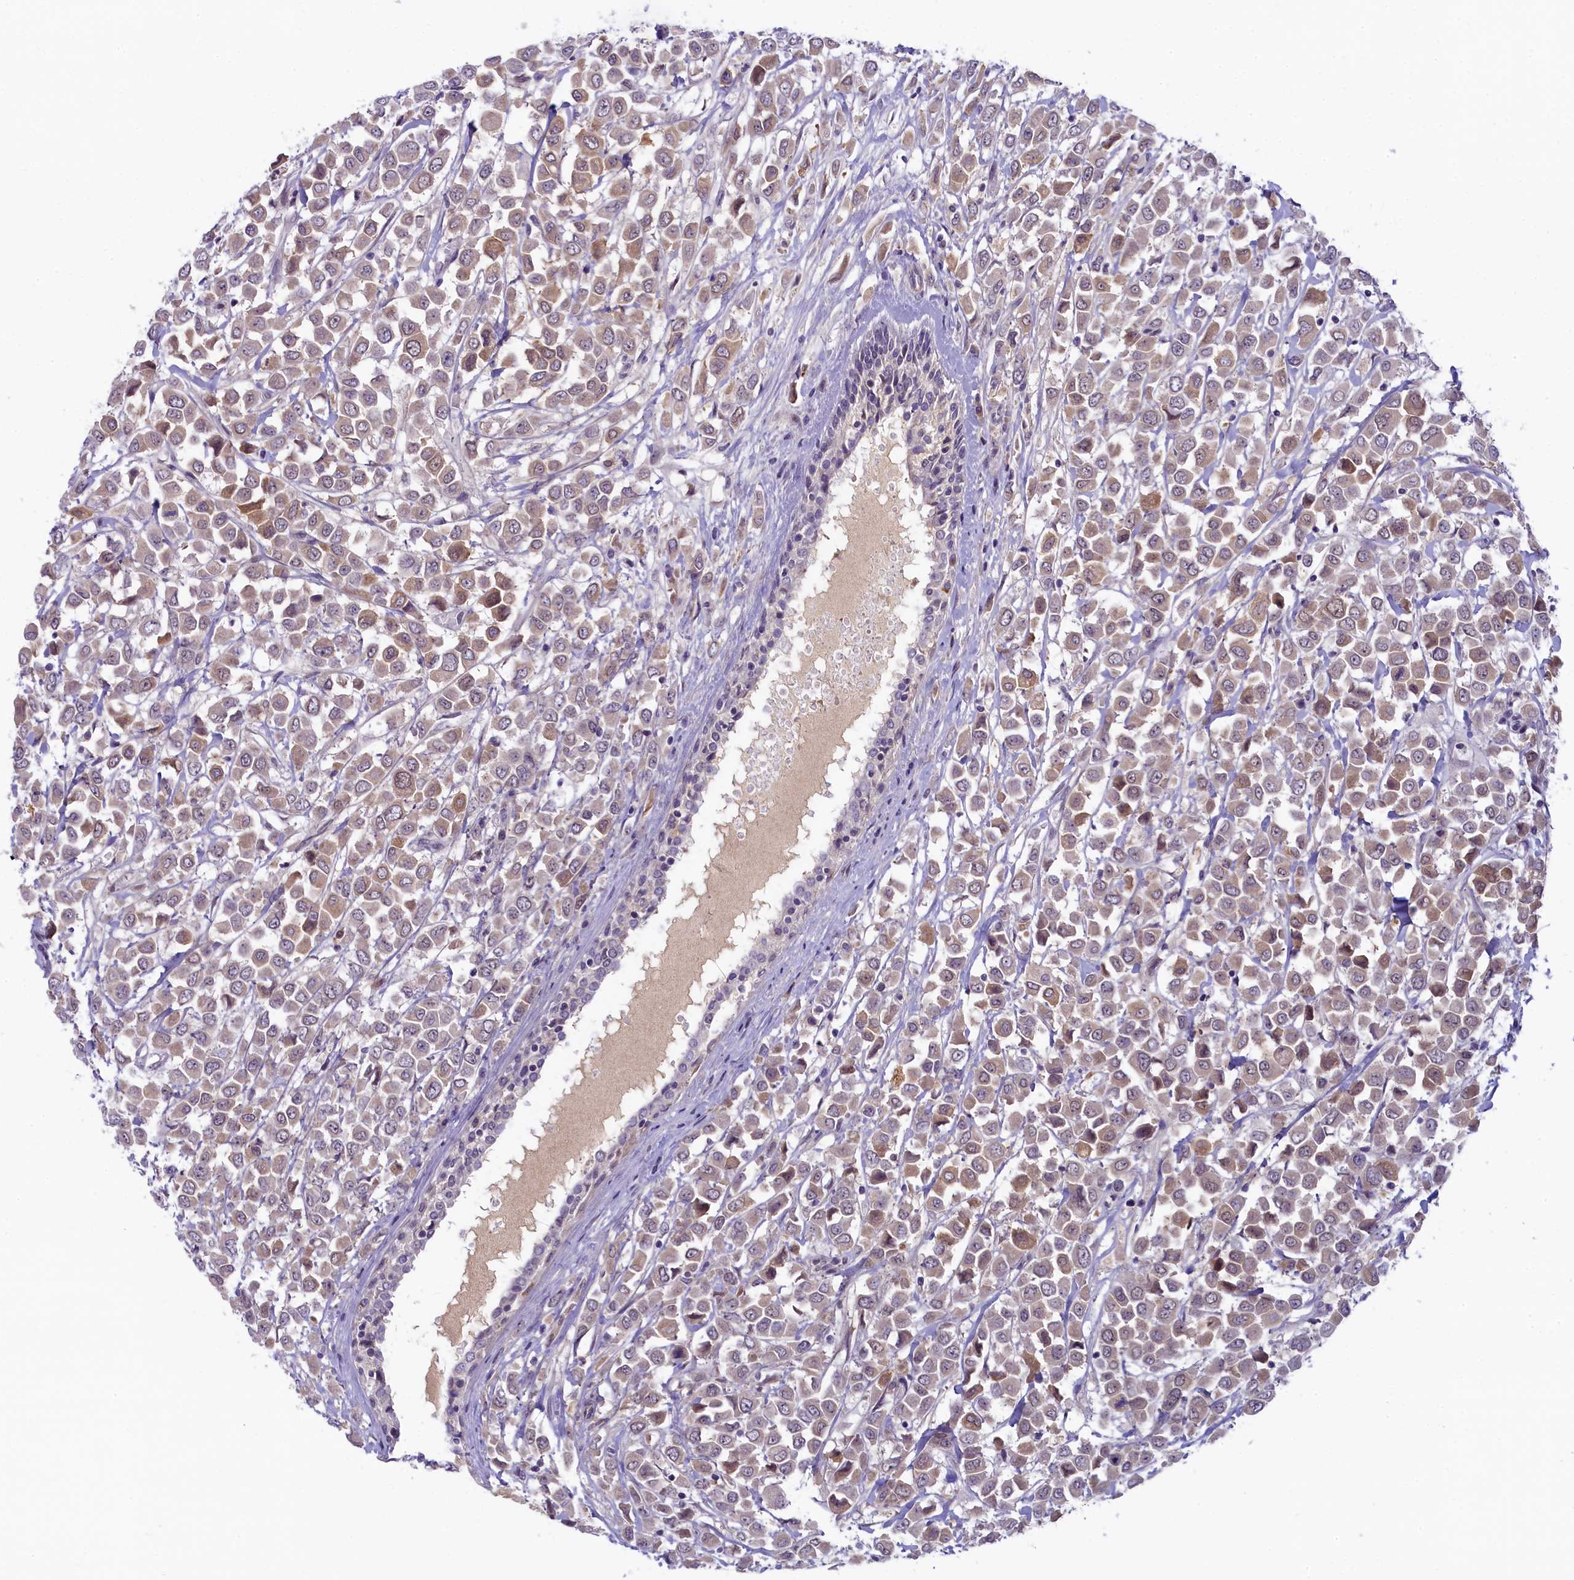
{"staining": {"intensity": "moderate", "quantity": ">75%", "location": "cytoplasmic/membranous"}, "tissue": "breast cancer", "cell_type": "Tumor cells", "image_type": "cancer", "snomed": [{"axis": "morphology", "description": "Duct carcinoma"}, {"axis": "topography", "description": "Breast"}], "caption": "This is an image of IHC staining of breast cancer (intraductal carcinoma), which shows moderate positivity in the cytoplasmic/membranous of tumor cells.", "gene": "CRAMP1", "patient": {"sex": "female", "age": 61}}